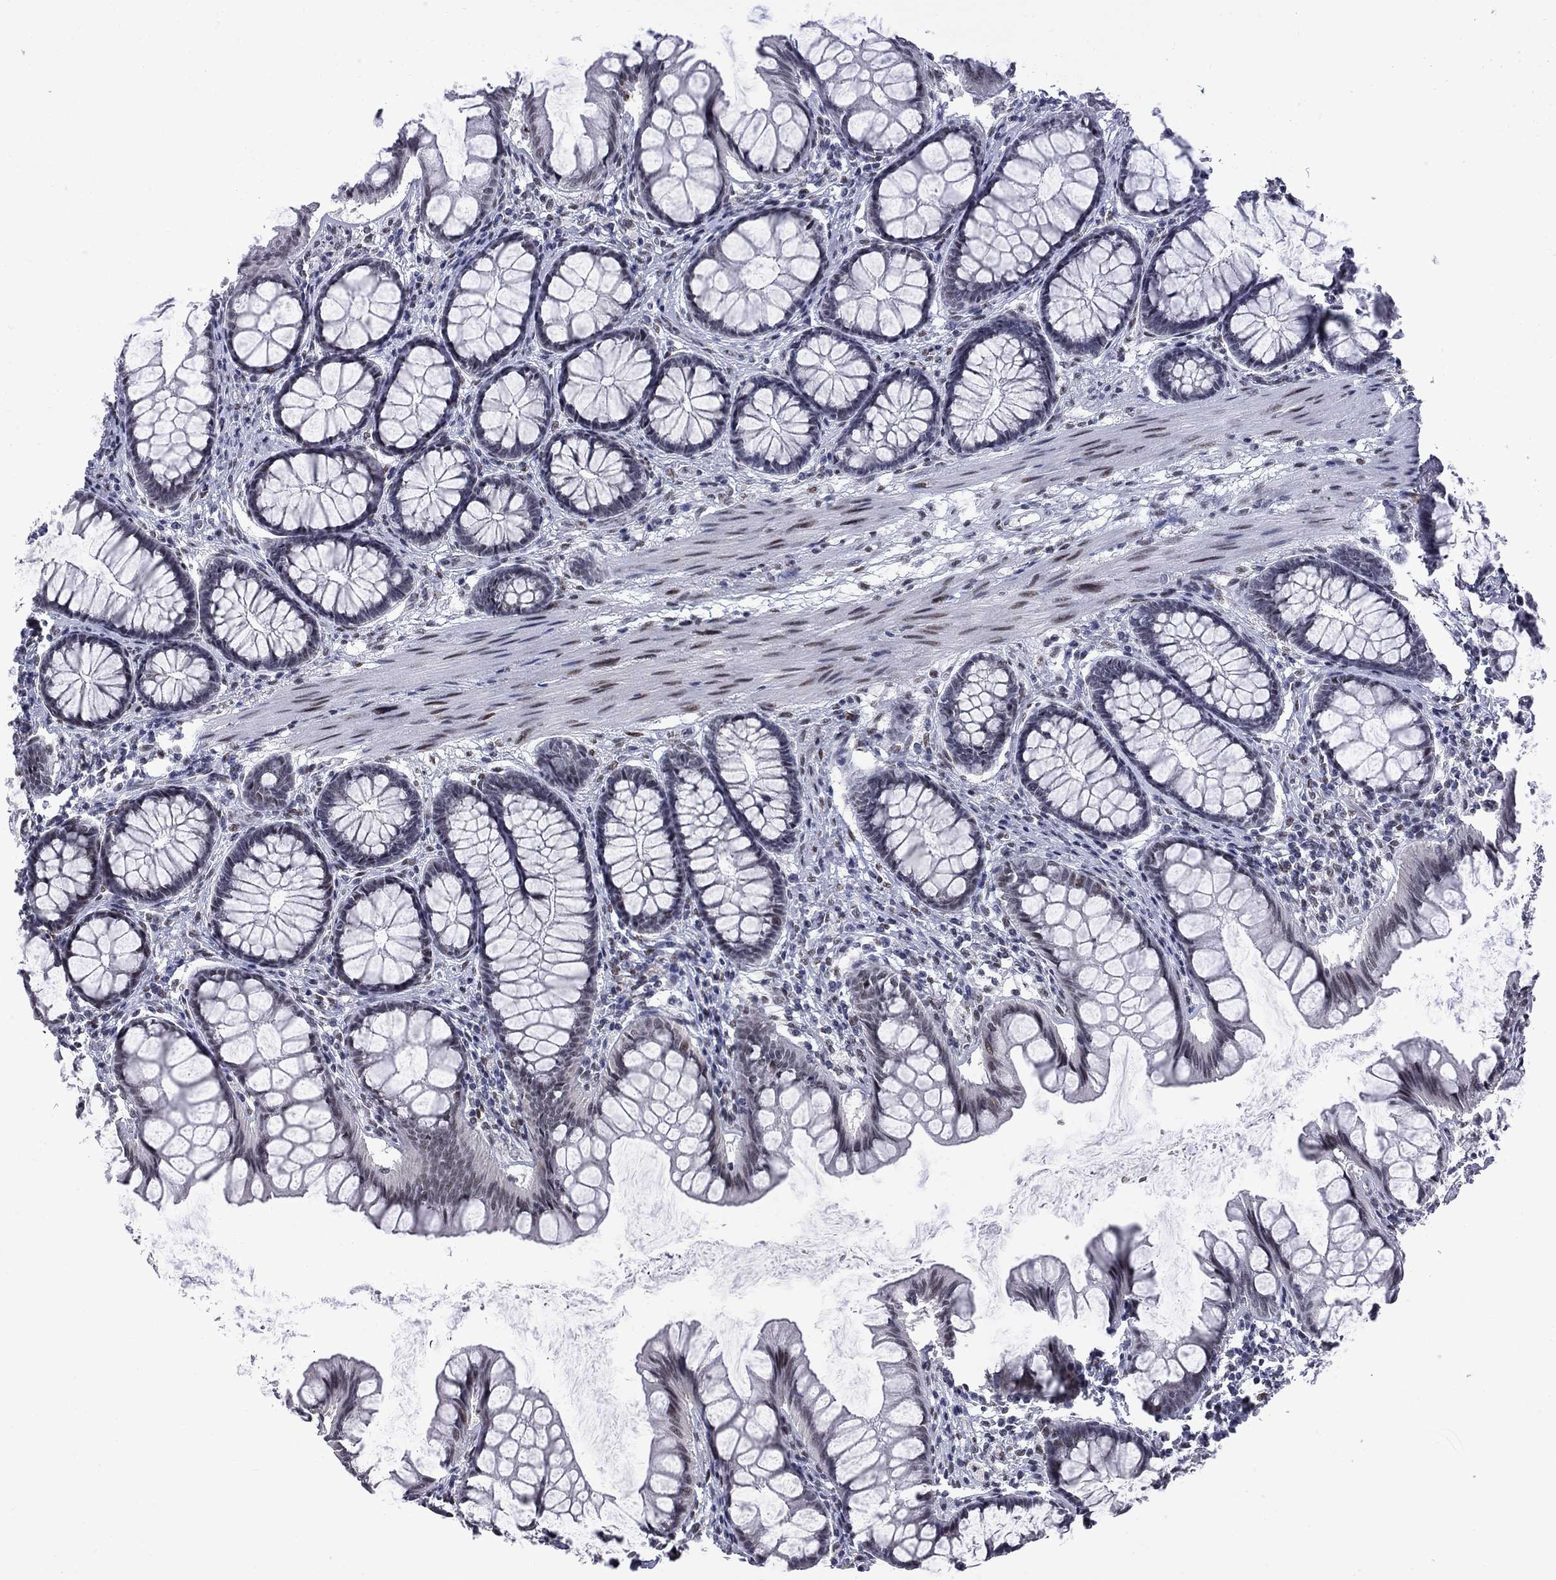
{"staining": {"intensity": "moderate", "quantity": "25%-75%", "location": "nuclear"}, "tissue": "colon", "cell_type": "Endothelial cells", "image_type": "normal", "snomed": [{"axis": "morphology", "description": "Normal tissue, NOS"}, {"axis": "topography", "description": "Colon"}], "caption": "Endothelial cells display medium levels of moderate nuclear expression in about 25%-75% of cells in benign human colon.", "gene": "ZBTB47", "patient": {"sex": "female", "age": 65}}